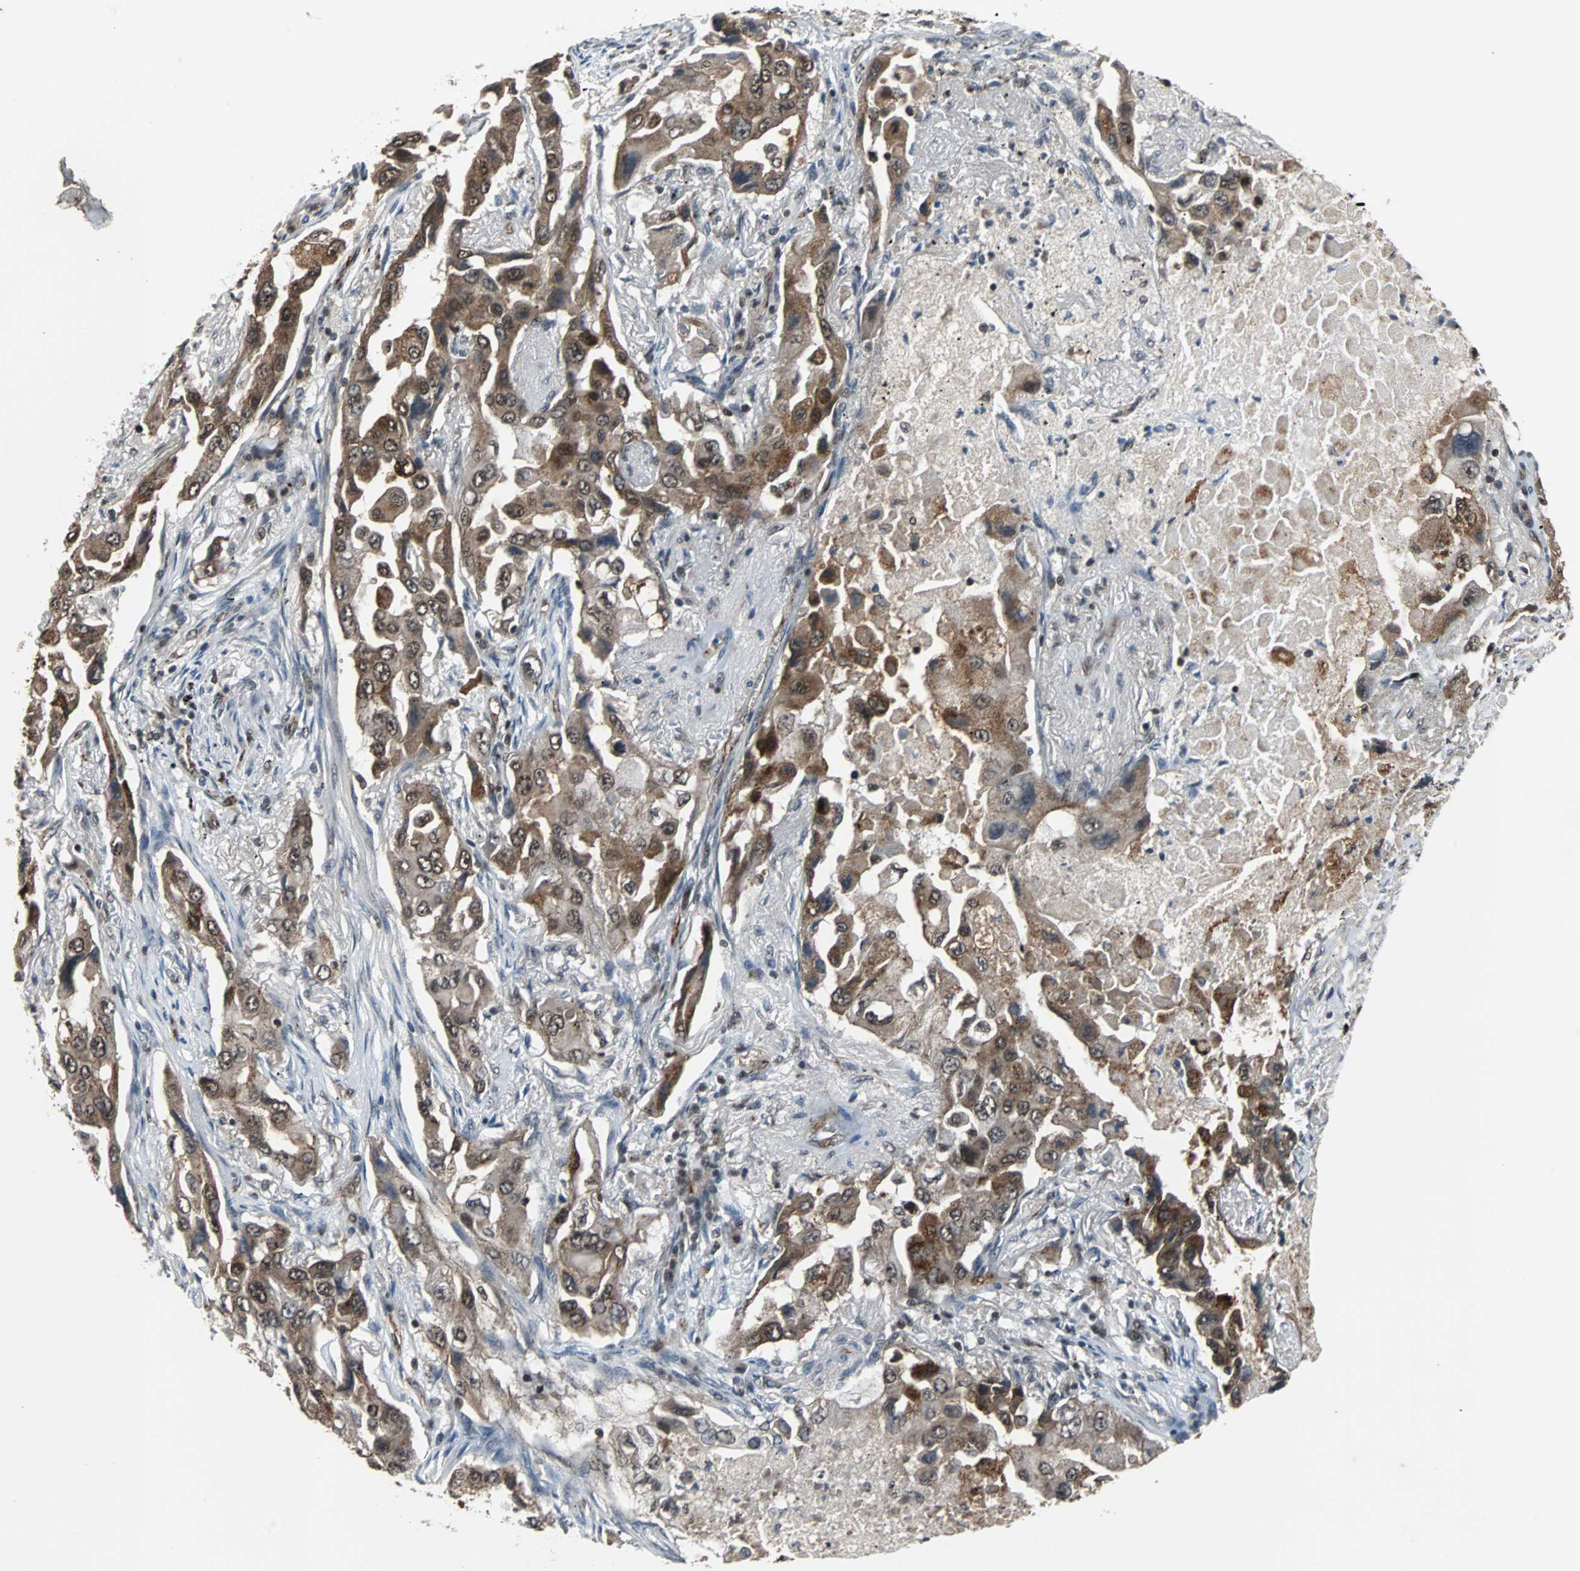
{"staining": {"intensity": "strong", "quantity": ">75%", "location": "cytoplasmic/membranous"}, "tissue": "lung cancer", "cell_type": "Tumor cells", "image_type": "cancer", "snomed": [{"axis": "morphology", "description": "Adenocarcinoma, NOS"}, {"axis": "topography", "description": "Lung"}], "caption": "Tumor cells show high levels of strong cytoplasmic/membranous expression in approximately >75% of cells in lung cancer (adenocarcinoma). Using DAB (3,3'-diaminobenzidine) (brown) and hematoxylin (blue) stains, captured at high magnification using brightfield microscopy.", "gene": "LSR", "patient": {"sex": "female", "age": 65}}